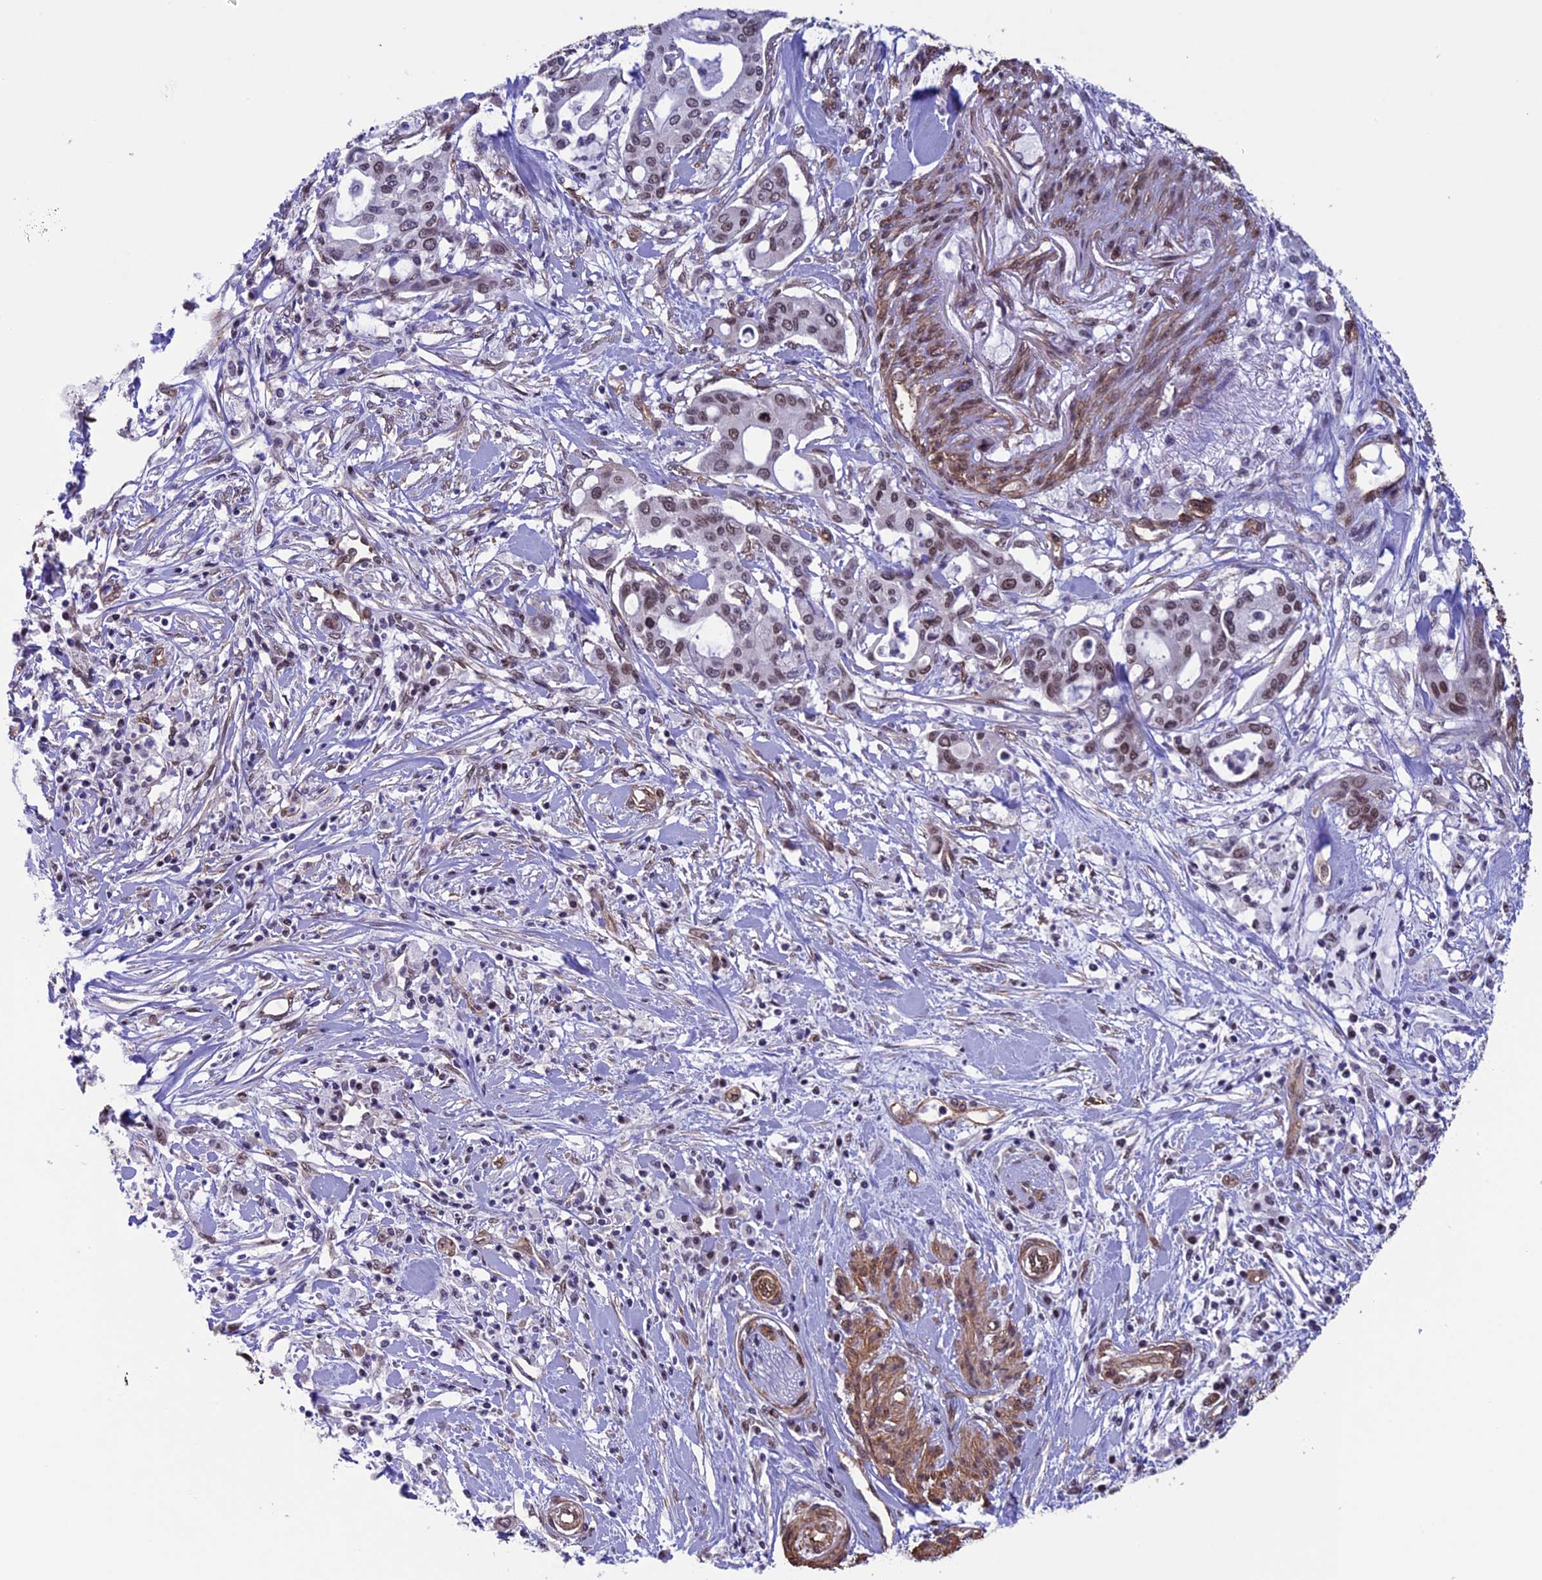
{"staining": {"intensity": "weak", "quantity": ">75%", "location": "nuclear"}, "tissue": "pancreatic cancer", "cell_type": "Tumor cells", "image_type": "cancer", "snomed": [{"axis": "morphology", "description": "Adenocarcinoma, NOS"}, {"axis": "topography", "description": "Pancreas"}], "caption": "An IHC photomicrograph of neoplastic tissue is shown. Protein staining in brown highlights weak nuclear positivity in pancreatic cancer within tumor cells.", "gene": "MPHOSPH8", "patient": {"sex": "male", "age": 46}}